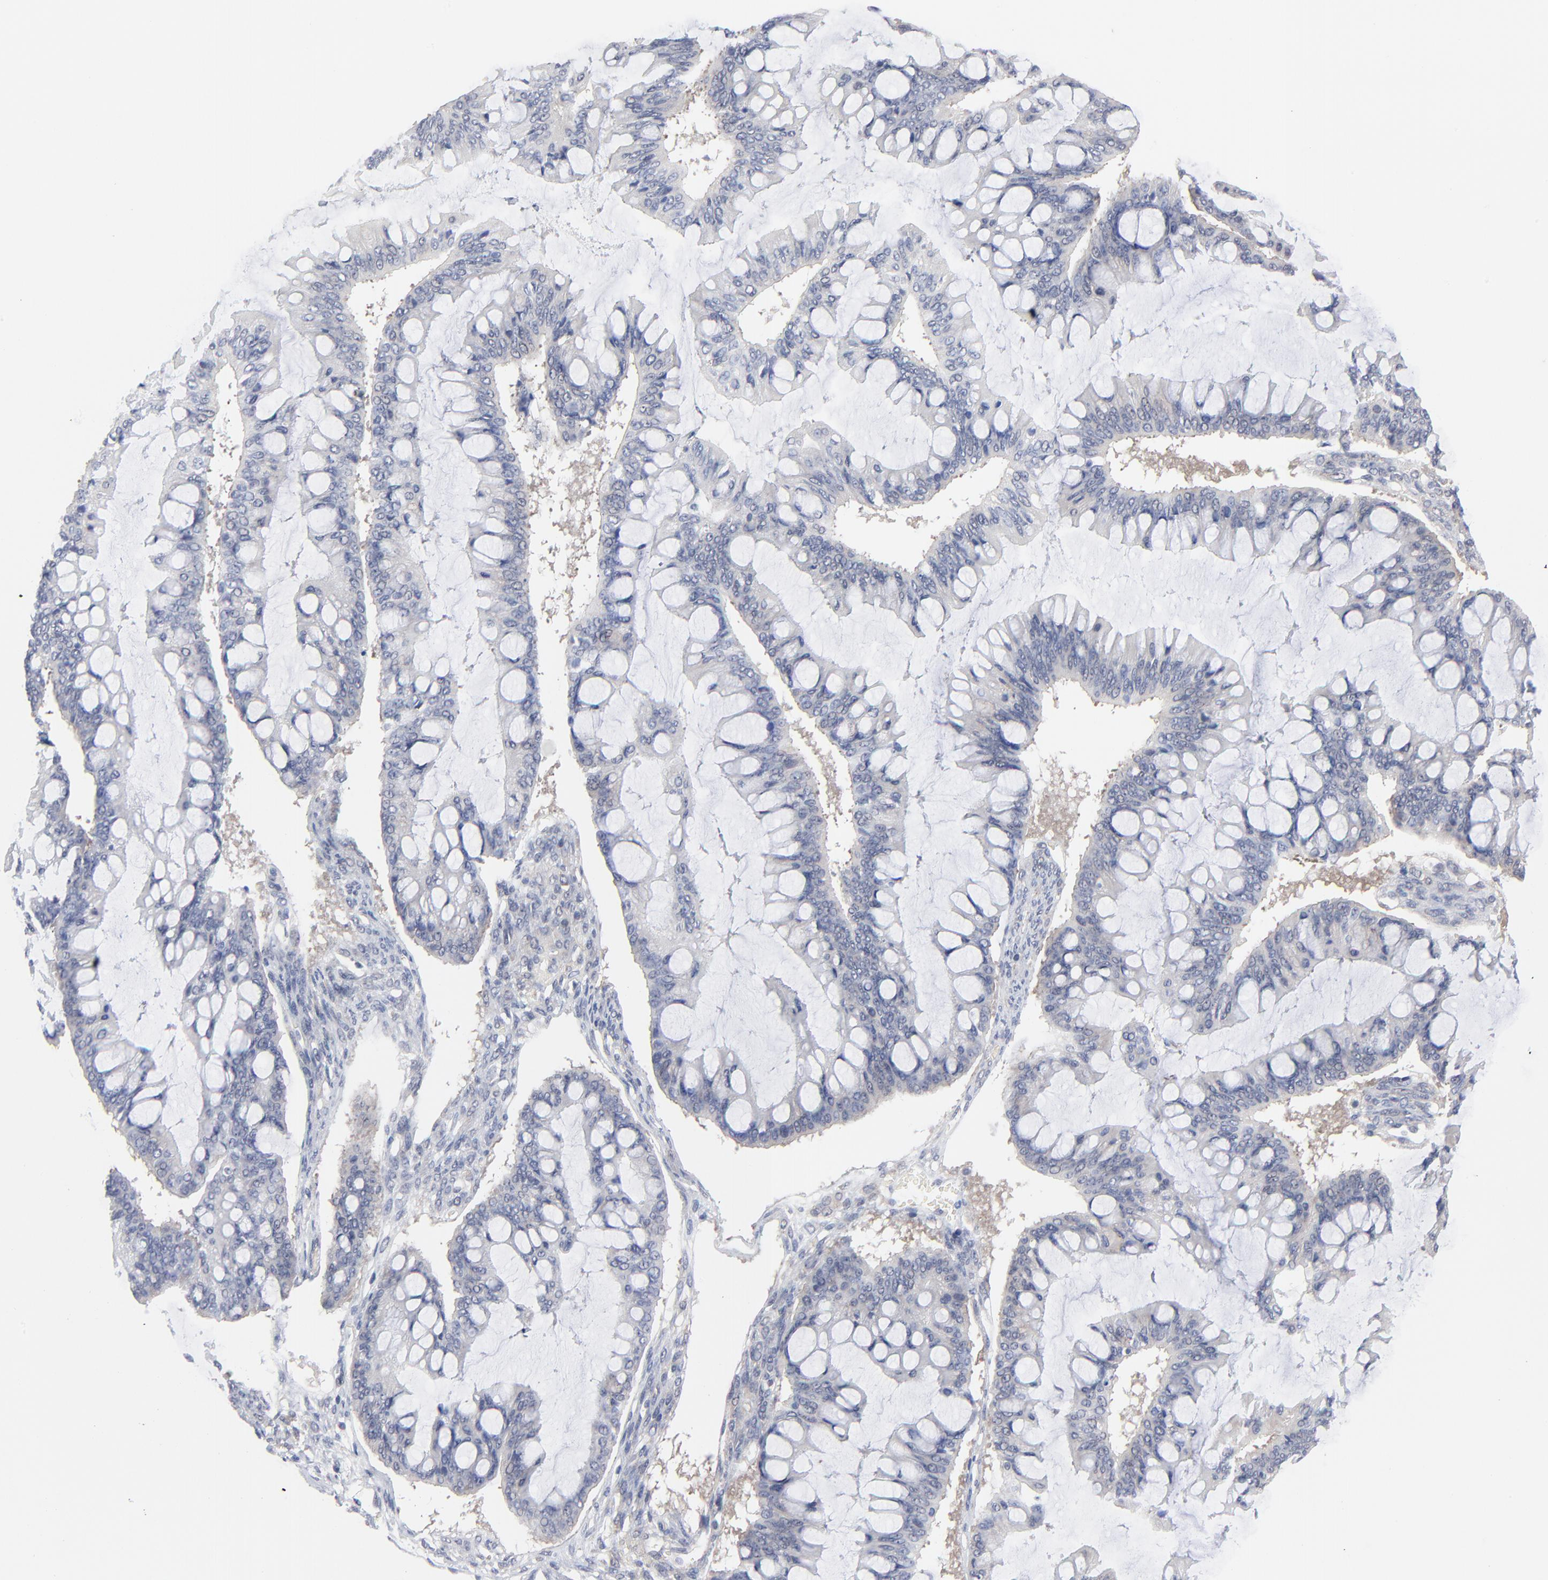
{"staining": {"intensity": "negative", "quantity": "none", "location": "none"}, "tissue": "ovarian cancer", "cell_type": "Tumor cells", "image_type": "cancer", "snomed": [{"axis": "morphology", "description": "Cystadenocarcinoma, mucinous, NOS"}, {"axis": "topography", "description": "Ovary"}], "caption": "Tumor cells are negative for protein expression in human mucinous cystadenocarcinoma (ovarian).", "gene": "RPS6KB1", "patient": {"sex": "female", "age": 73}}